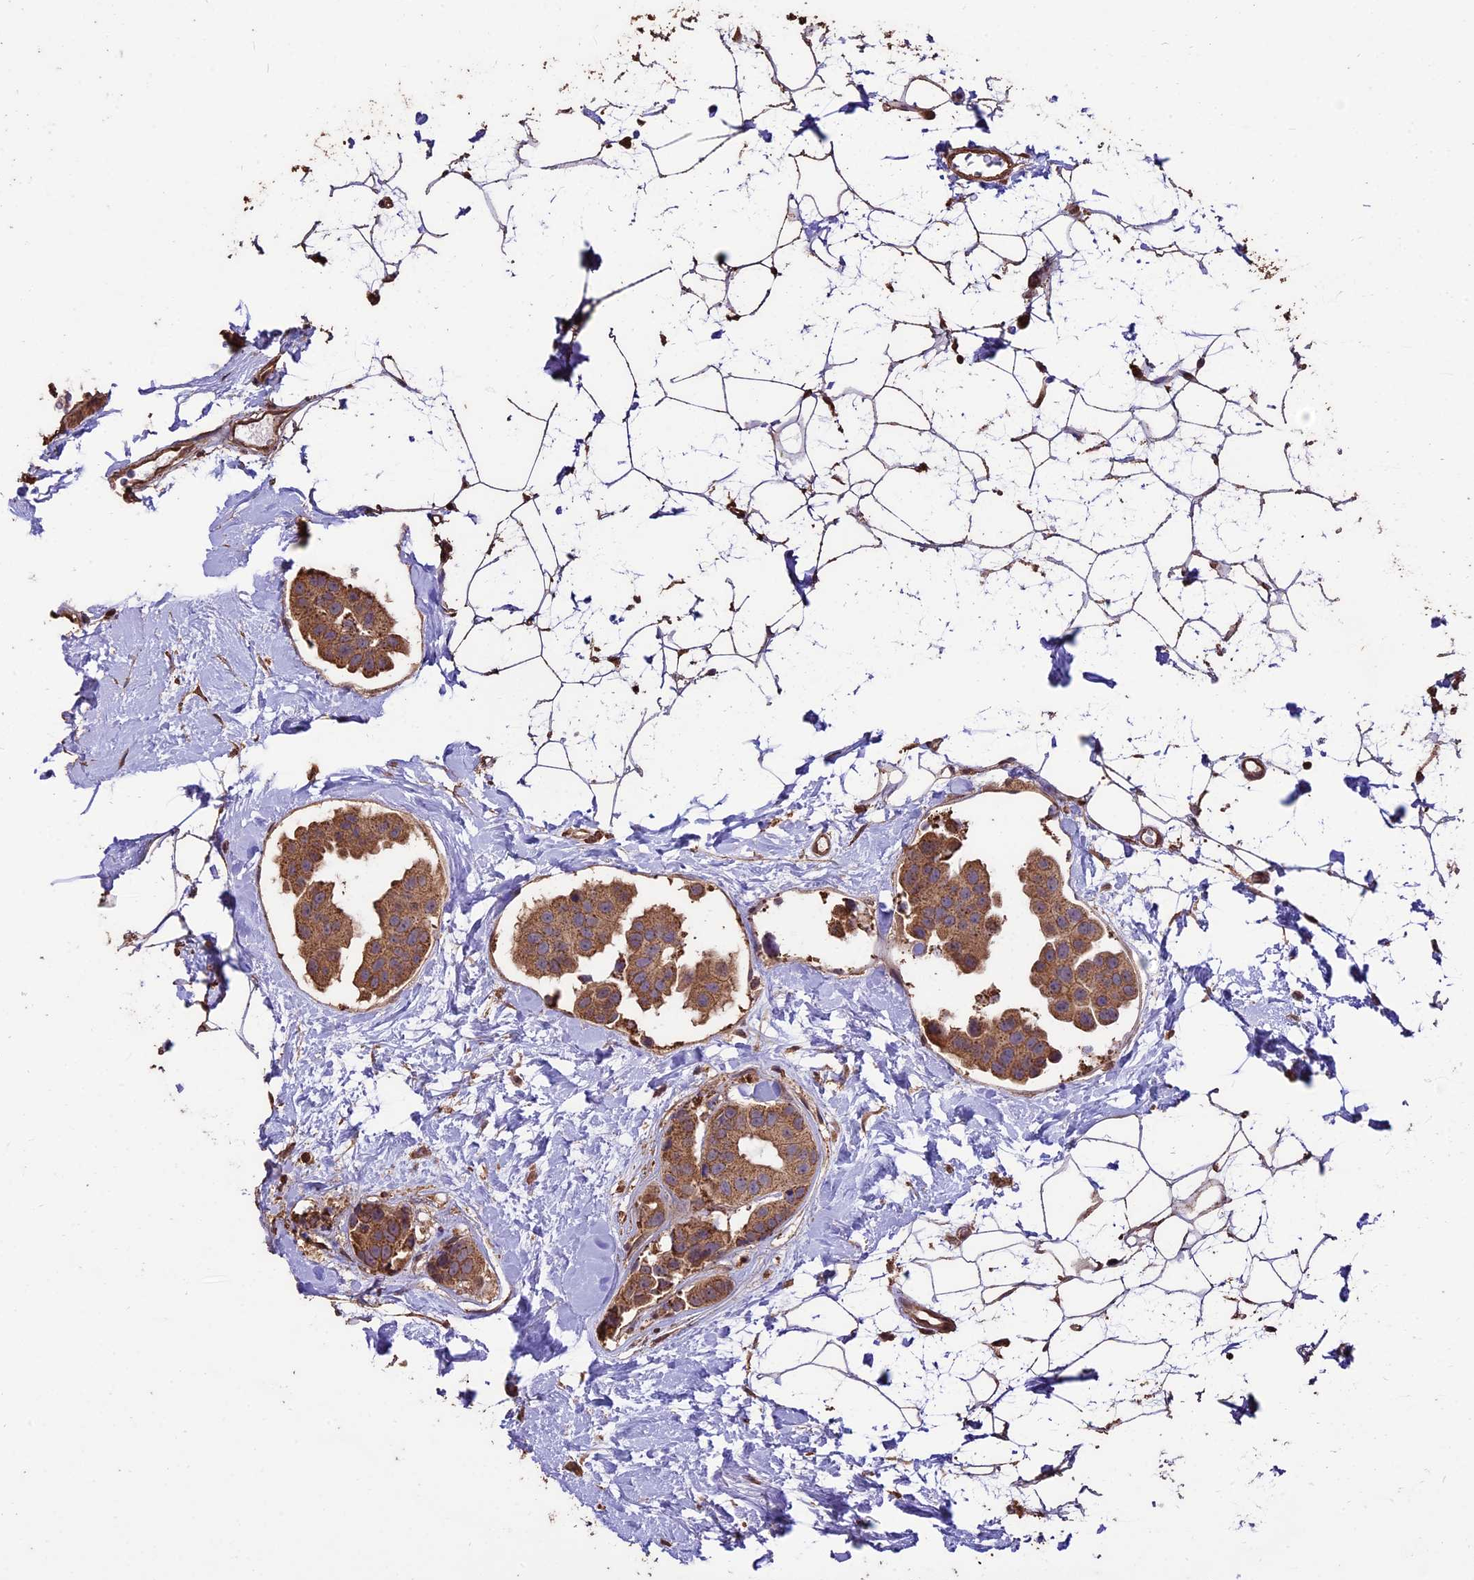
{"staining": {"intensity": "moderate", "quantity": ">75%", "location": "cytoplasmic/membranous"}, "tissue": "breast cancer", "cell_type": "Tumor cells", "image_type": "cancer", "snomed": [{"axis": "morphology", "description": "Normal tissue, NOS"}, {"axis": "morphology", "description": "Duct carcinoma"}, {"axis": "topography", "description": "Breast"}], "caption": "DAB (3,3'-diaminobenzidine) immunohistochemical staining of breast intraductal carcinoma exhibits moderate cytoplasmic/membranous protein staining in about >75% of tumor cells.", "gene": "PGPEP1L", "patient": {"sex": "female", "age": 39}}